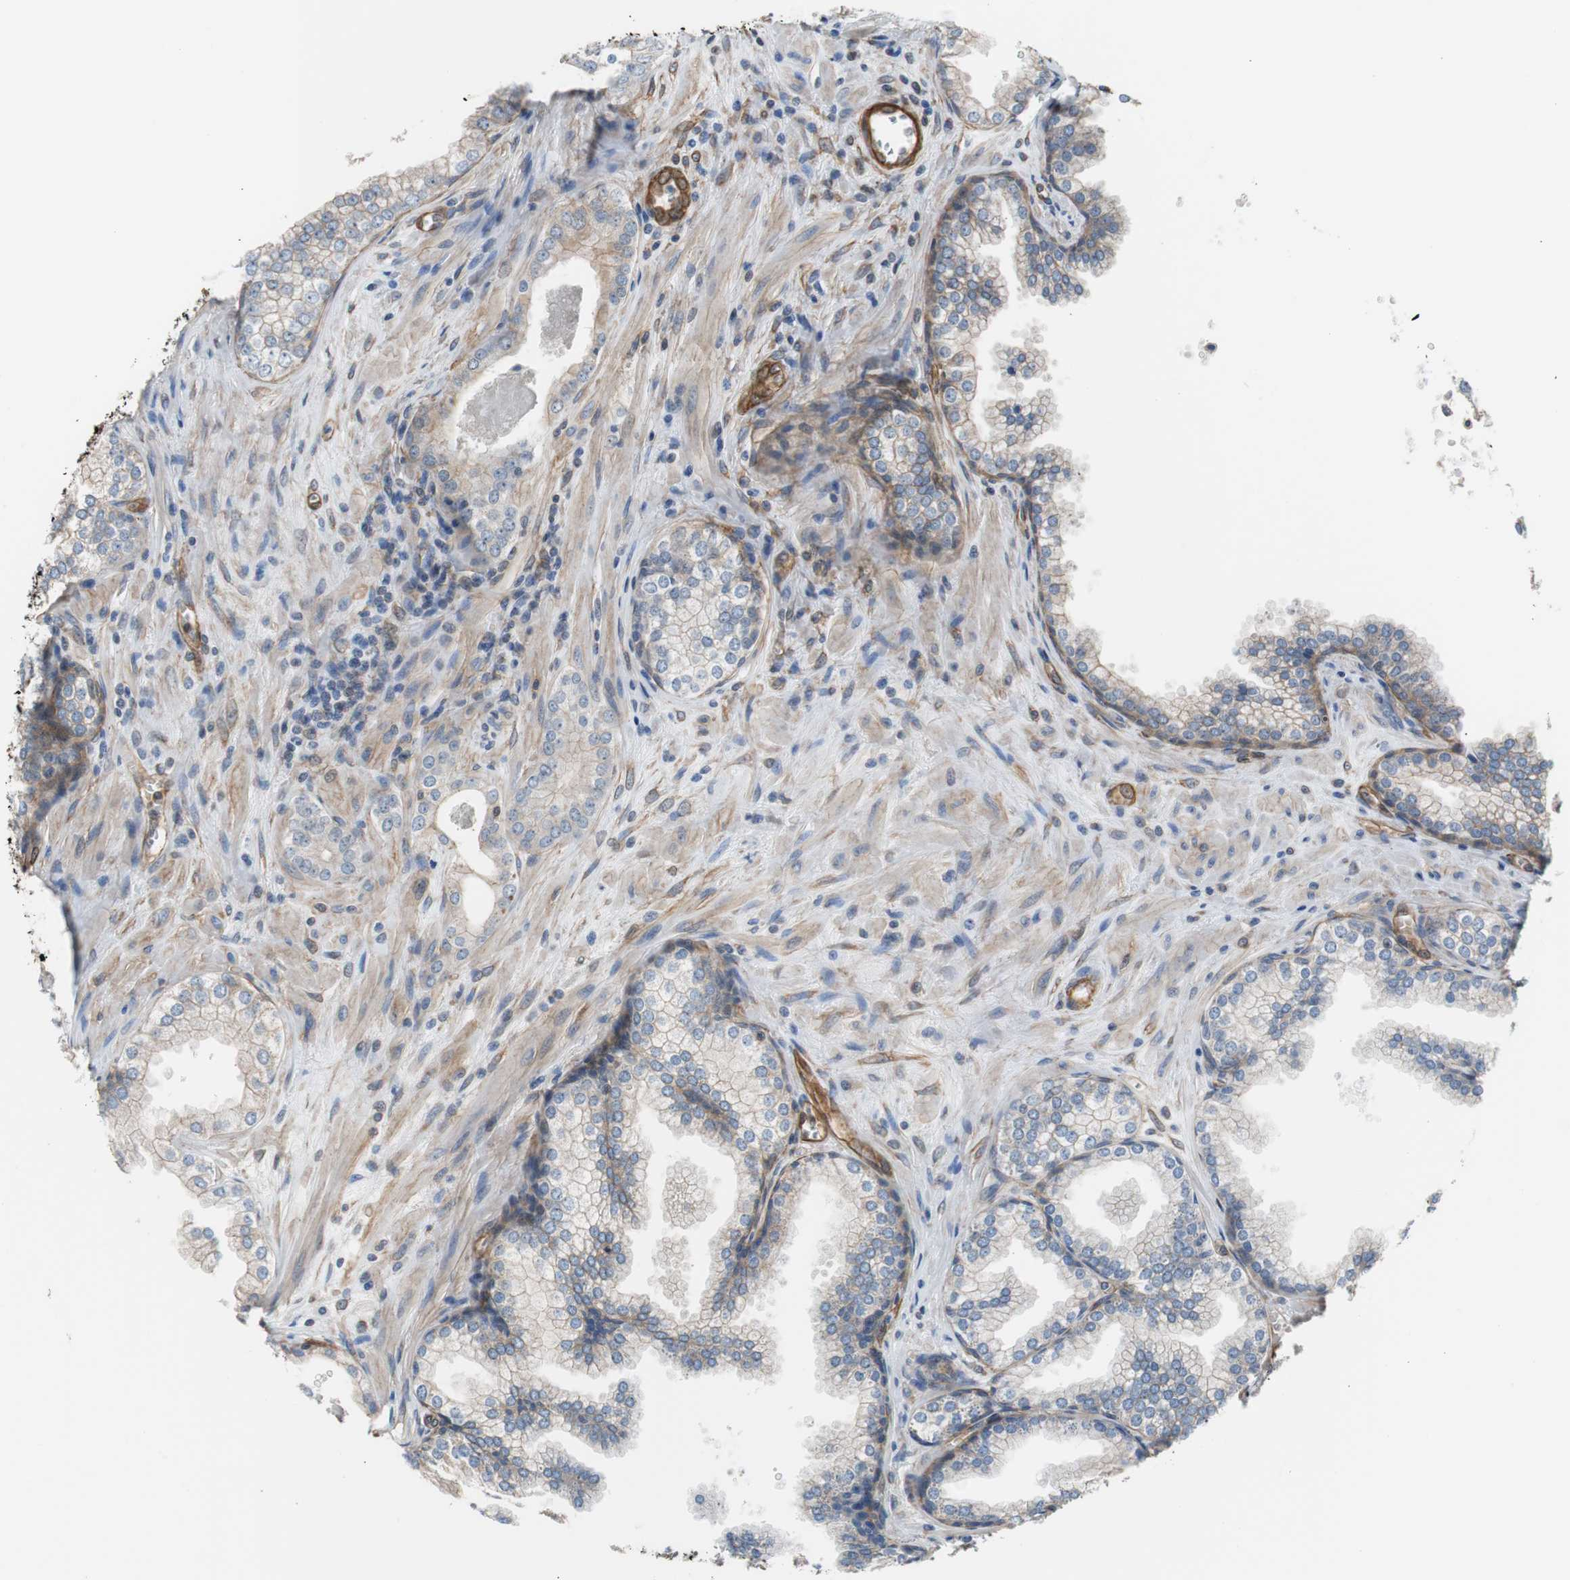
{"staining": {"intensity": "weak", "quantity": "<25%", "location": "cytoplasmic/membranous"}, "tissue": "prostate cancer", "cell_type": "Tumor cells", "image_type": "cancer", "snomed": [{"axis": "morphology", "description": "Adenocarcinoma, Low grade"}, {"axis": "topography", "description": "Prostate"}], "caption": "Human adenocarcinoma (low-grade) (prostate) stained for a protein using IHC shows no staining in tumor cells.", "gene": "KIF3B", "patient": {"sex": "male", "age": 60}}